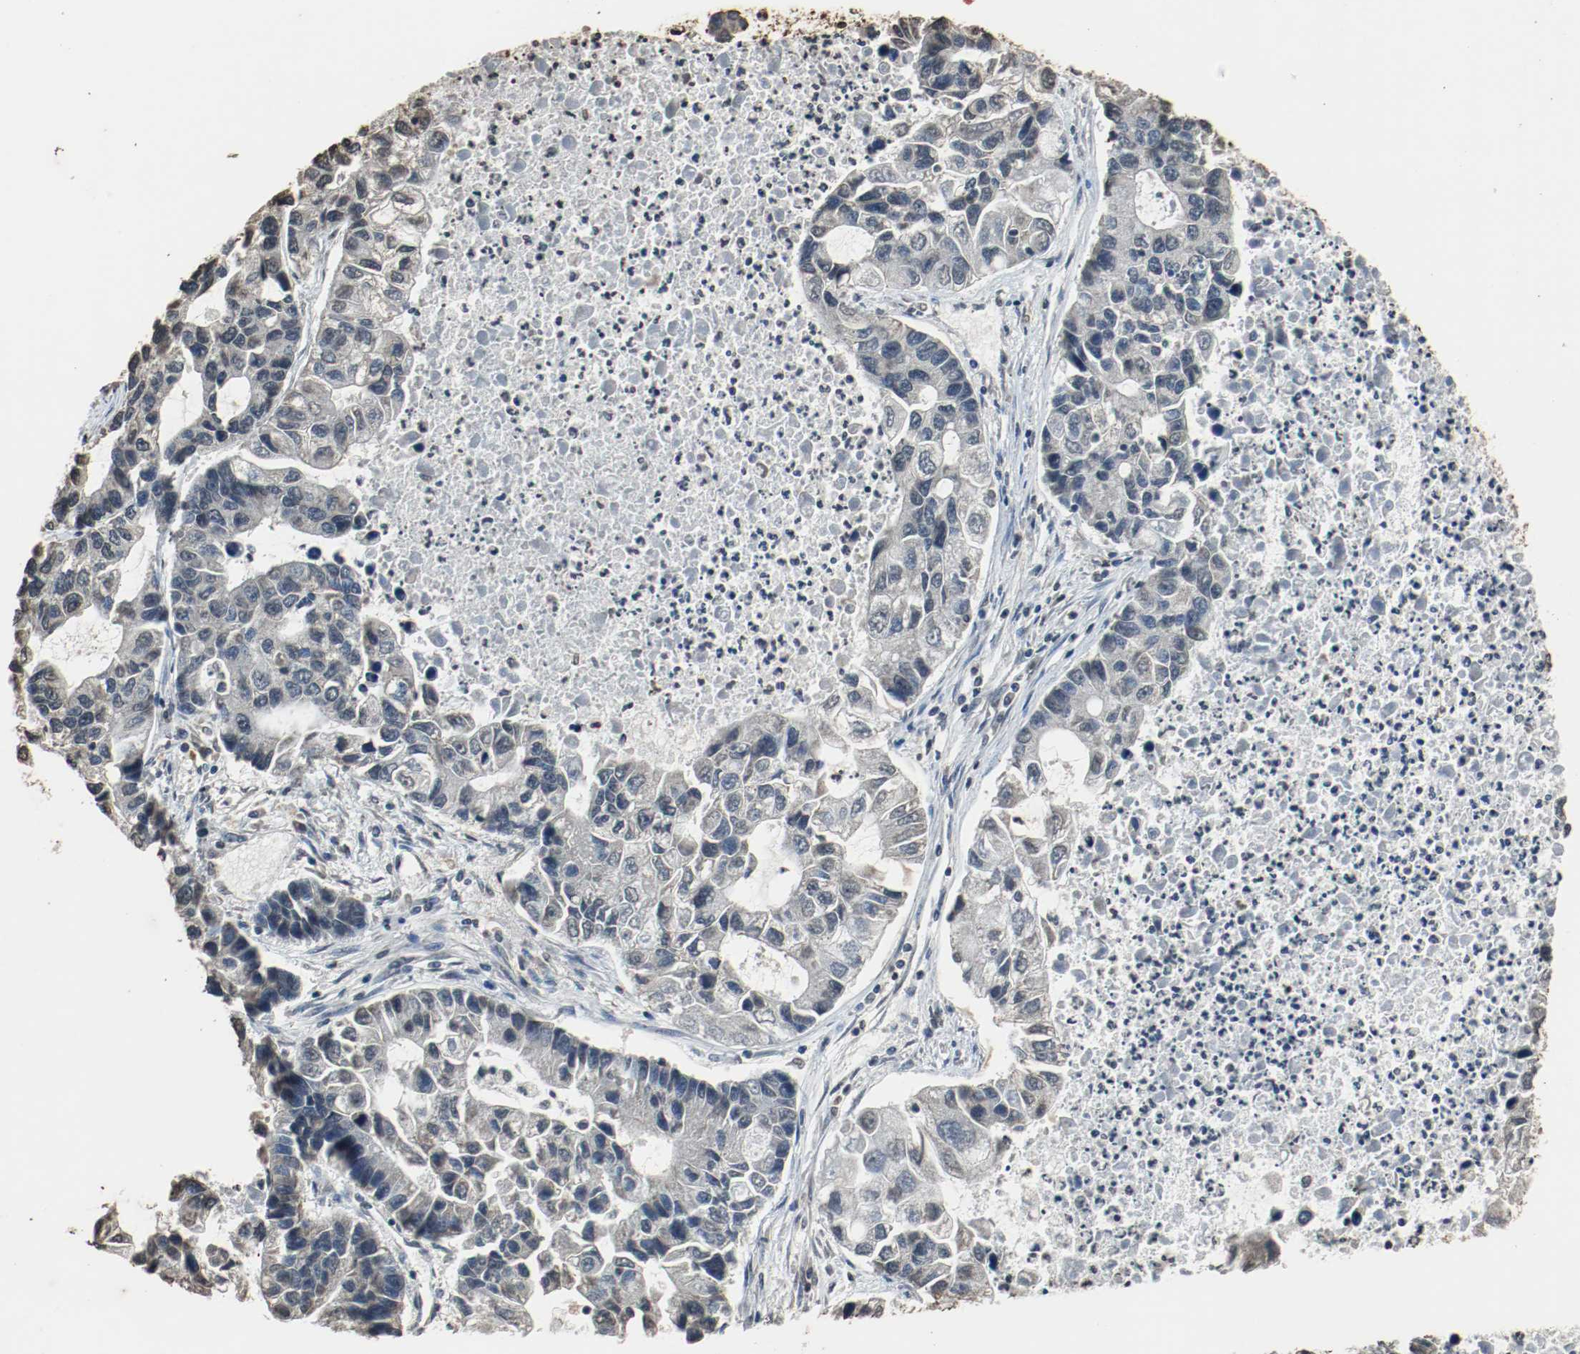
{"staining": {"intensity": "negative", "quantity": "none", "location": "none"}, "tissue": "lung cancer", "cell_type": "Tumor cells", "image_type": "cancer", "snomed": [{"axis": "morphology", "description": "Adenocarcinoma, NOS"}, {"axis": "topography", "description": "Lung"}], "caption": "The IHC histopathology image has no significant positivity in tumor cells of adenocarcinoma (lung) tissue.", "gene": "RTN4", "patient": {"sex": "female", "age": 51}}